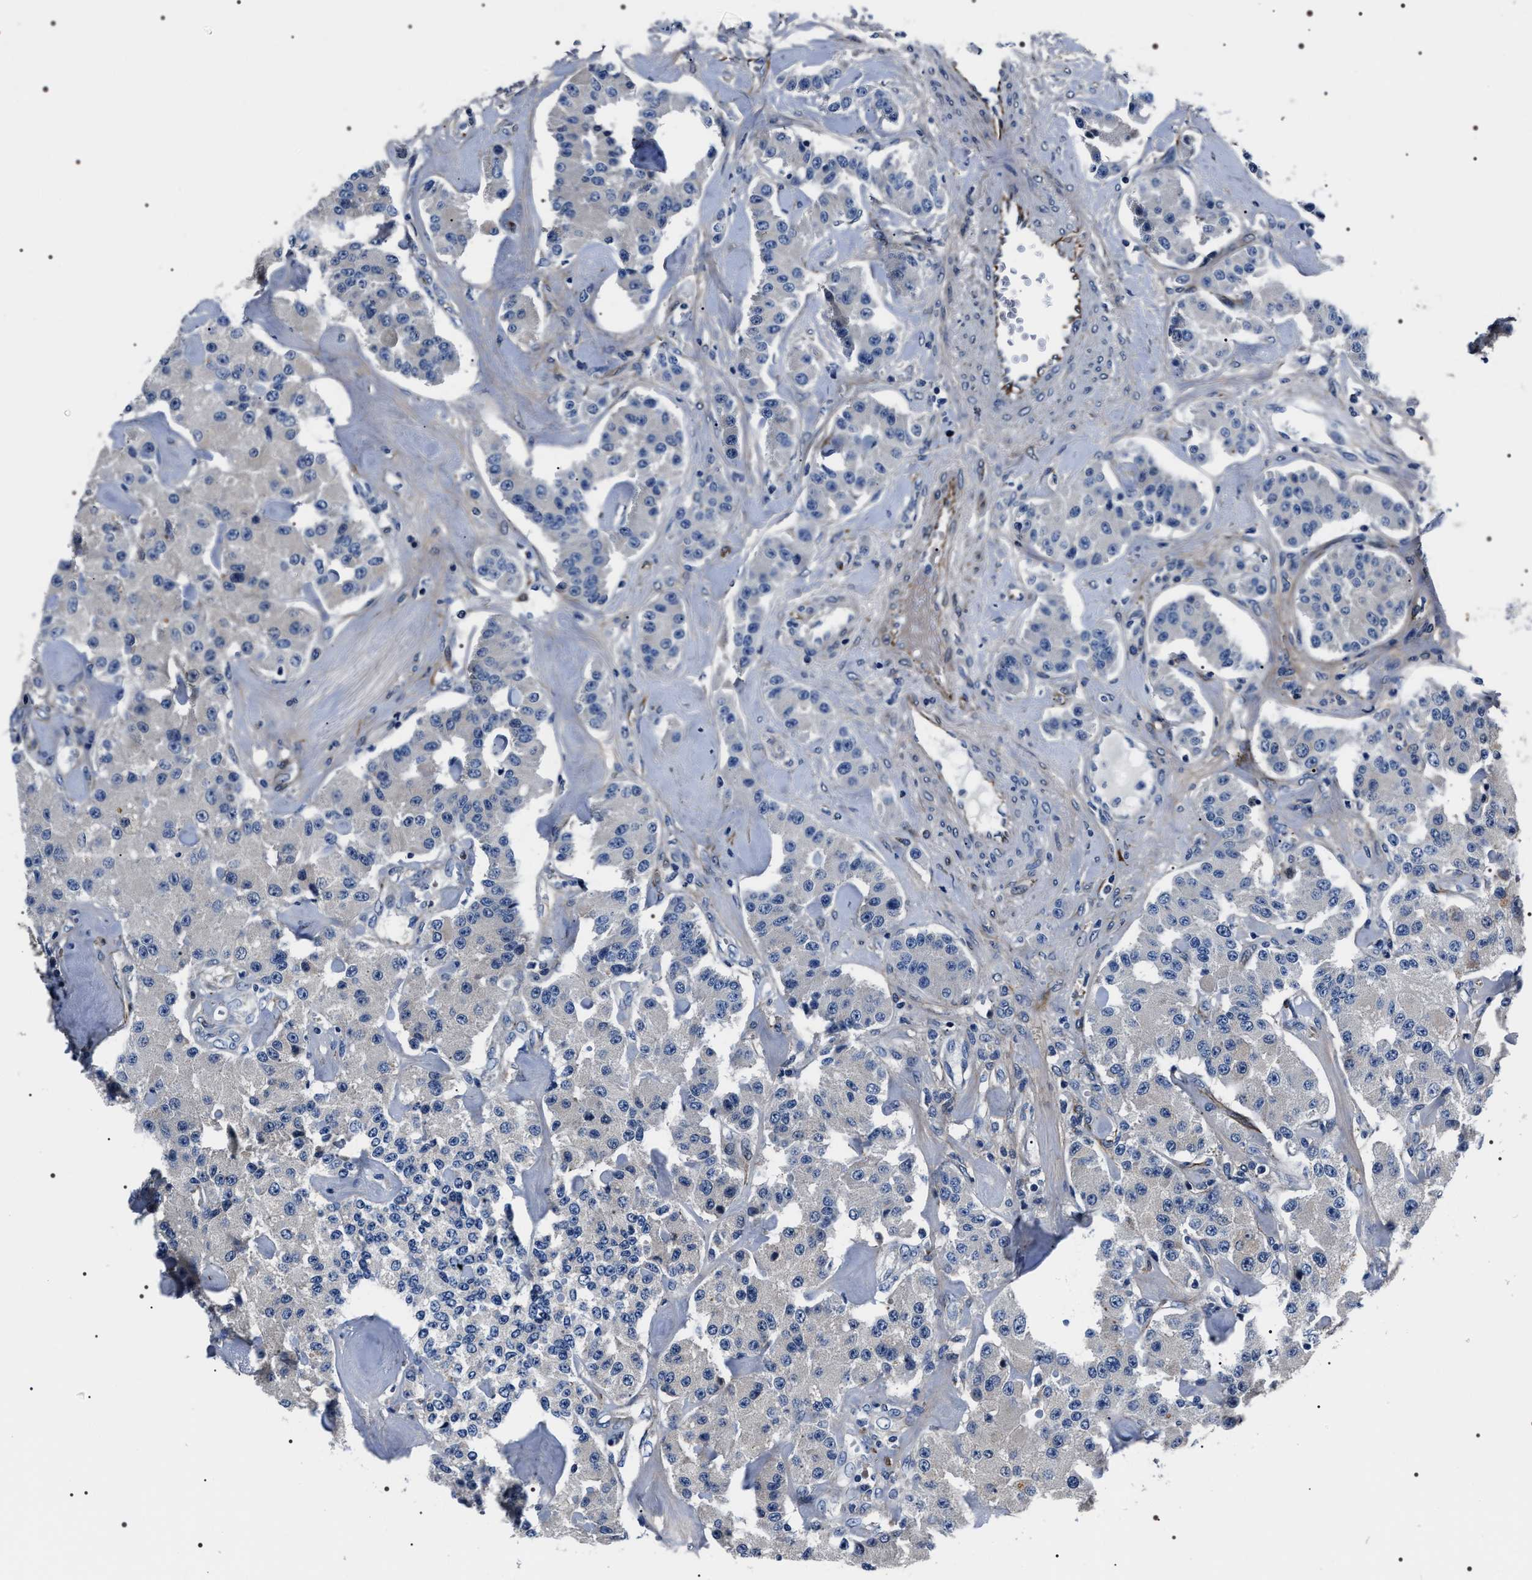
{"staining": {"intensity": "negative", "quantity": "none", "location": "none"}, "tissue": "carcinoid", "cell_type": "Tumor cells", "image_type": "cancer", "snomed": [{"axis": "morphology", "description": "Carcinoid, malignant, NOS"}, {"axis": "topography", "description": "Pancreas"}], "caption": "DAB (3,3'-diaminobenzidine) immunohistochemical staining of human carcinoid demonstrates no significant expression in tumor cells. (Immunohistochemistry (ihc), brightfield microscopy, high magnification).", "gene": "BAG2", "patient": {"sex": "male", "age": 41}}